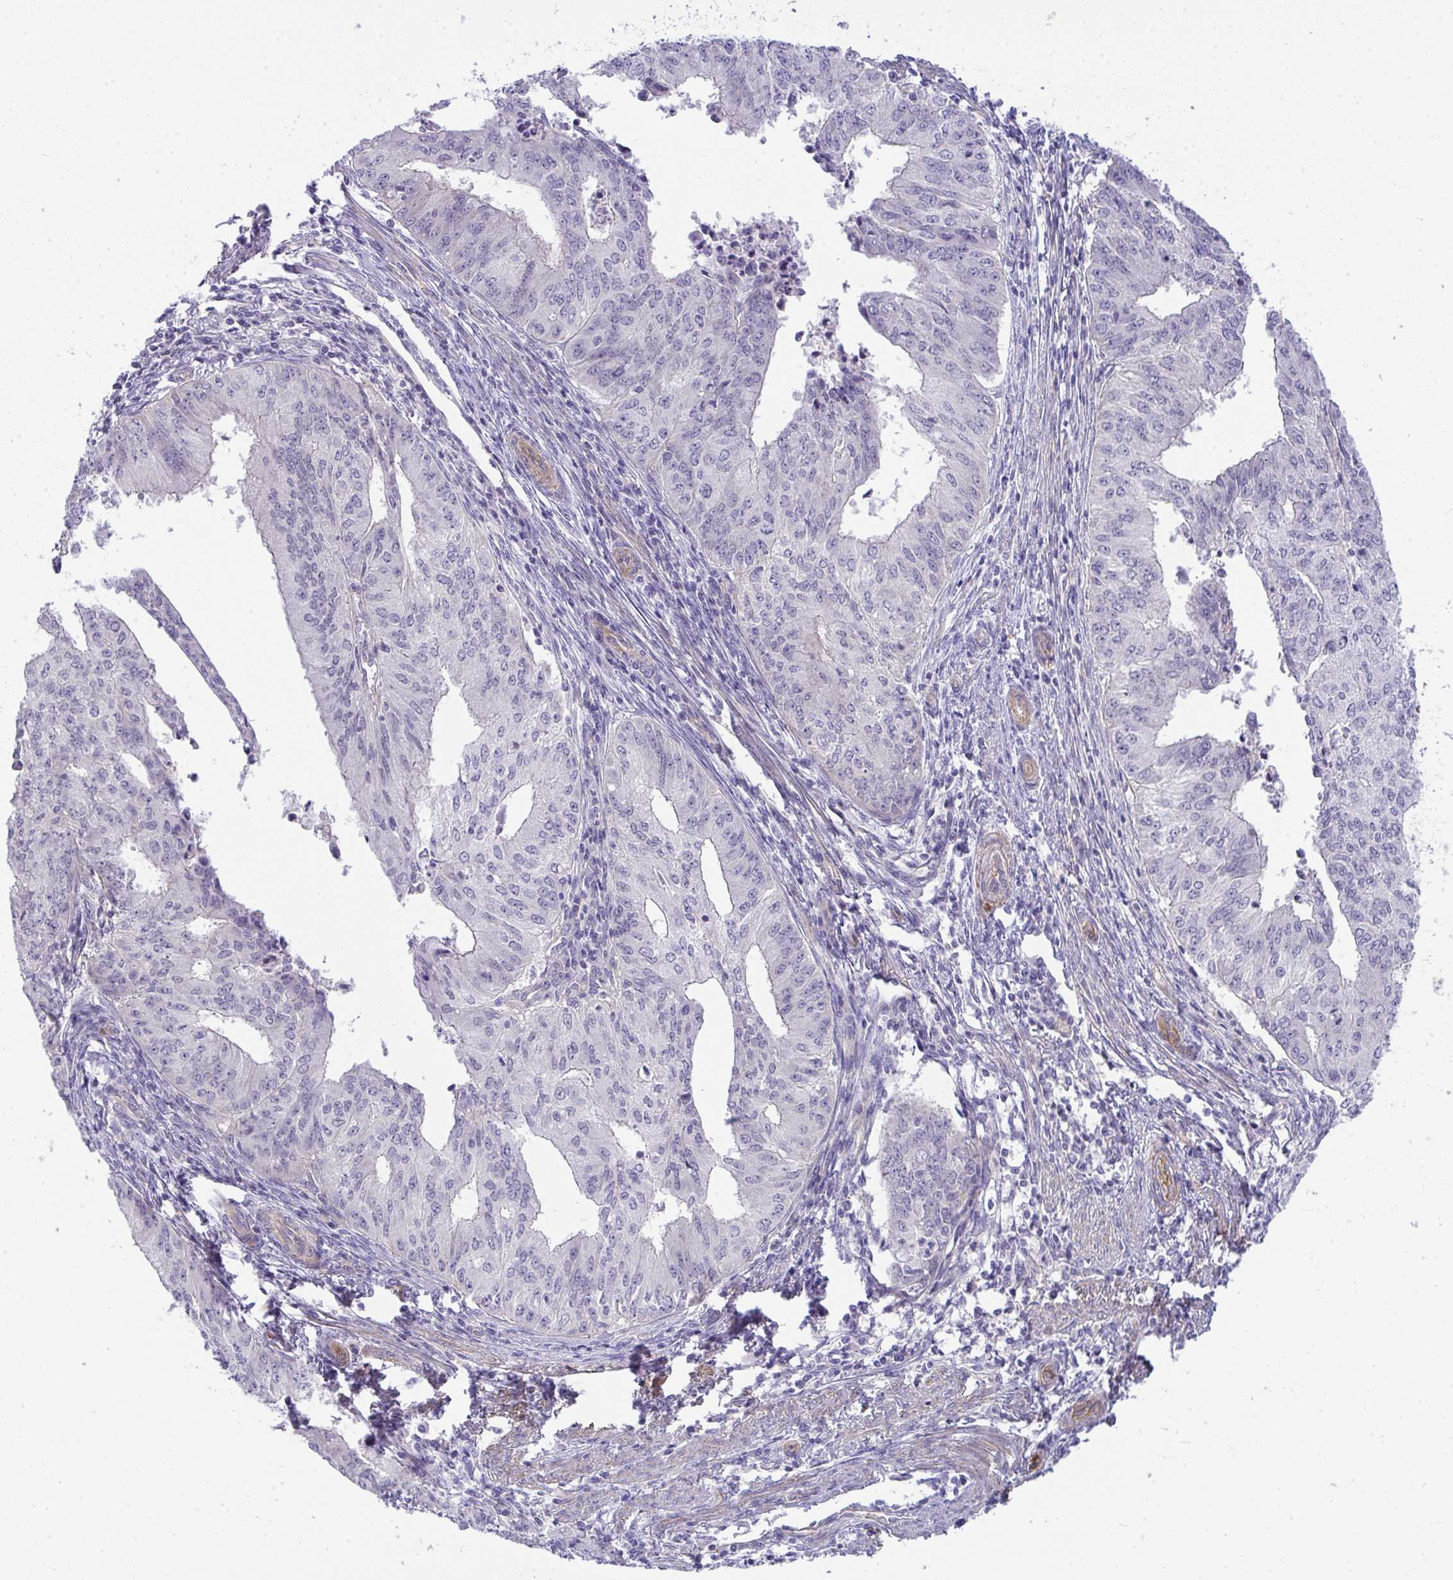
{"staining": {"intensity": "negative", "quantity": "none", "location": "none"}, "tissue": "endometrial cancer", "cell_type": "Tumor cells", "image_type": "cancer", "snomed": [{"axis": "morphology", "description": "Adenocarcinoma, NOS"}, {"axis": "topography", "description": "Endometrium"}], "caption": "A high-resolution image shows IHC staining of endometrial cancer (adenocarcinoma), which displays no significant positivity in tumor cells. (Stains: DAB IHC with hematoxylin counter stain, Microscopy: brightfield microscopy at high magnification).", "gene": "MYL12A", "patient": {"sex": "female", "age": 50}}